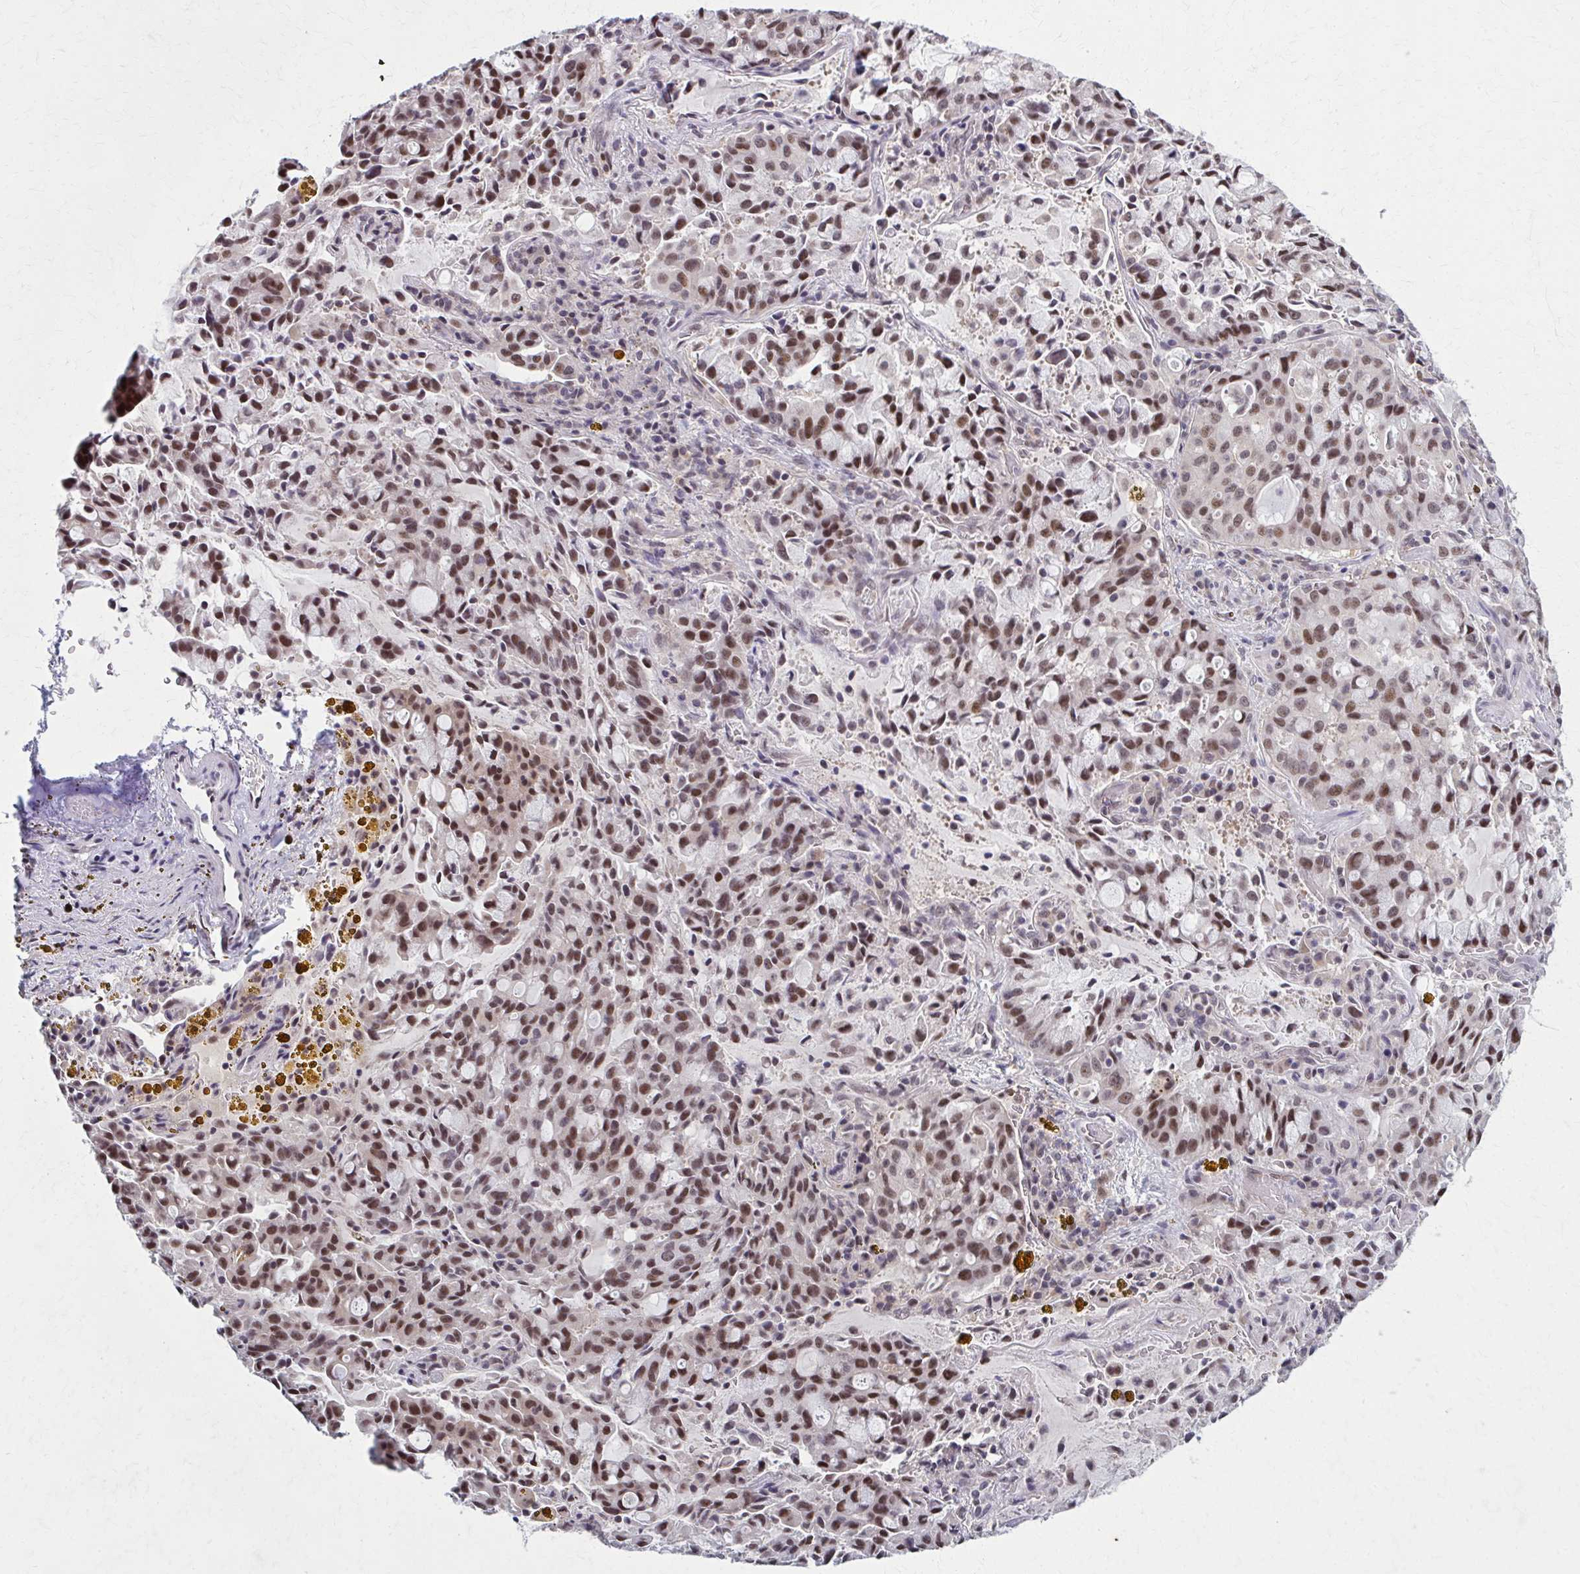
{"staining": {"intensity": "moderate", "quantity": ">75%", "location": "nuclear"}, "tissue": "lung cancer", "cell_type": "Tumor cells", "image_type": "cancer", "snomed": [{"axis": "morphology", "description": "Adenocarcinoma, NOS"}, {"axis": "topography", "description": "Lung"}], "caption": "Human lung cancer (adenocarcinoma) stained with a brown dye shows moderate nuclear positive expression in about >75% of tumor cells.", "gene": "SETBP1", "patient": {"sex": "female", "age": 44}}